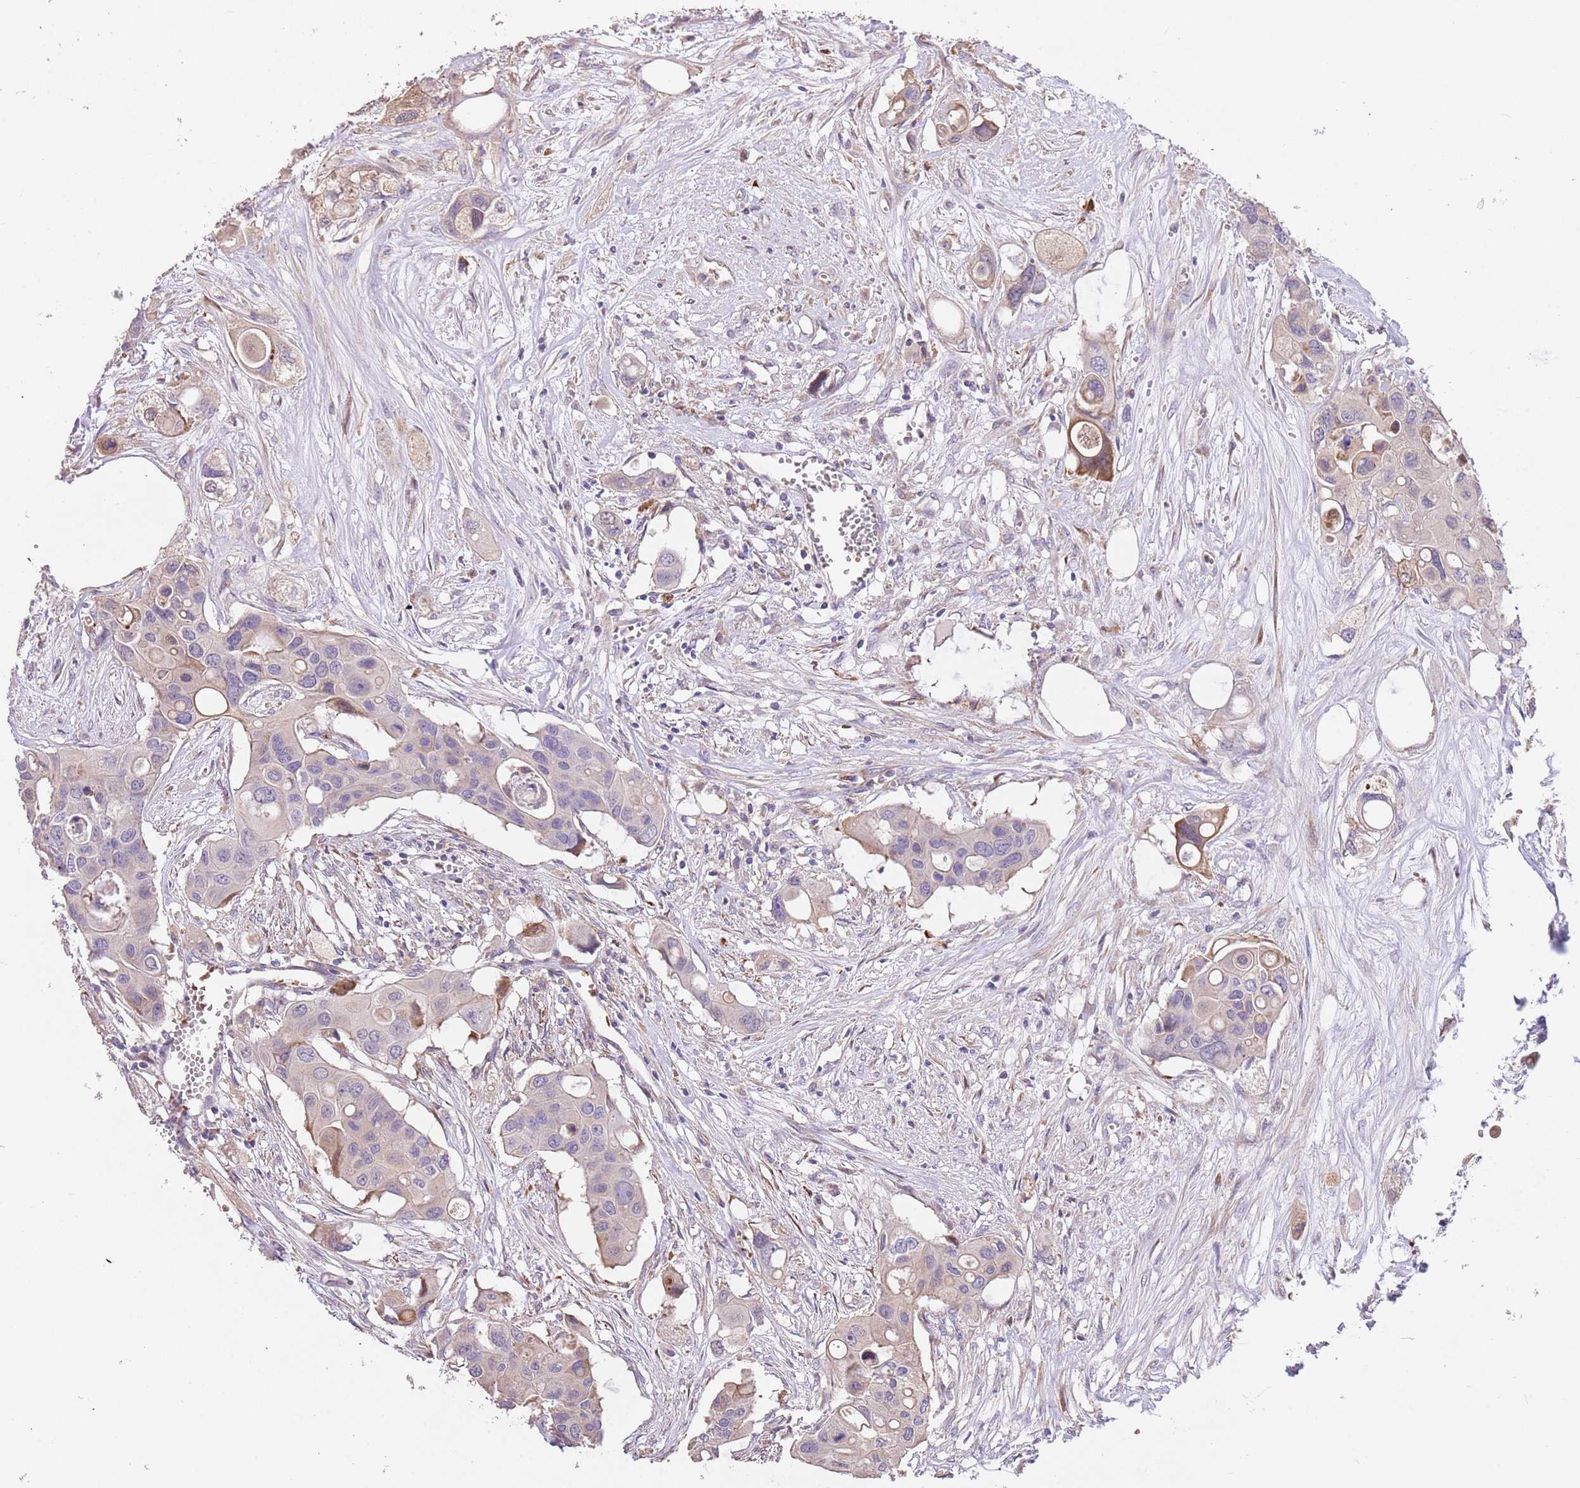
{"staining": {"intensity": "negative", "quantity": "none", "location": "none"}, "tissue": "colorectal cancer", "cell_type": "Tumor cells", "image_type": "cancer", "snomed": [{"axis": "morphology", "description": "Adenocarcinoma, NOS"}, {"axis": "topography", "description": "Colon"}], "caption": "This is a micrograph of immunohistochemistry staining of colorectal adenocarcinoma, which shows no expression in tumor cells.", "gene": "PIGA", "patient": {"sex": "male", "age": 77}}